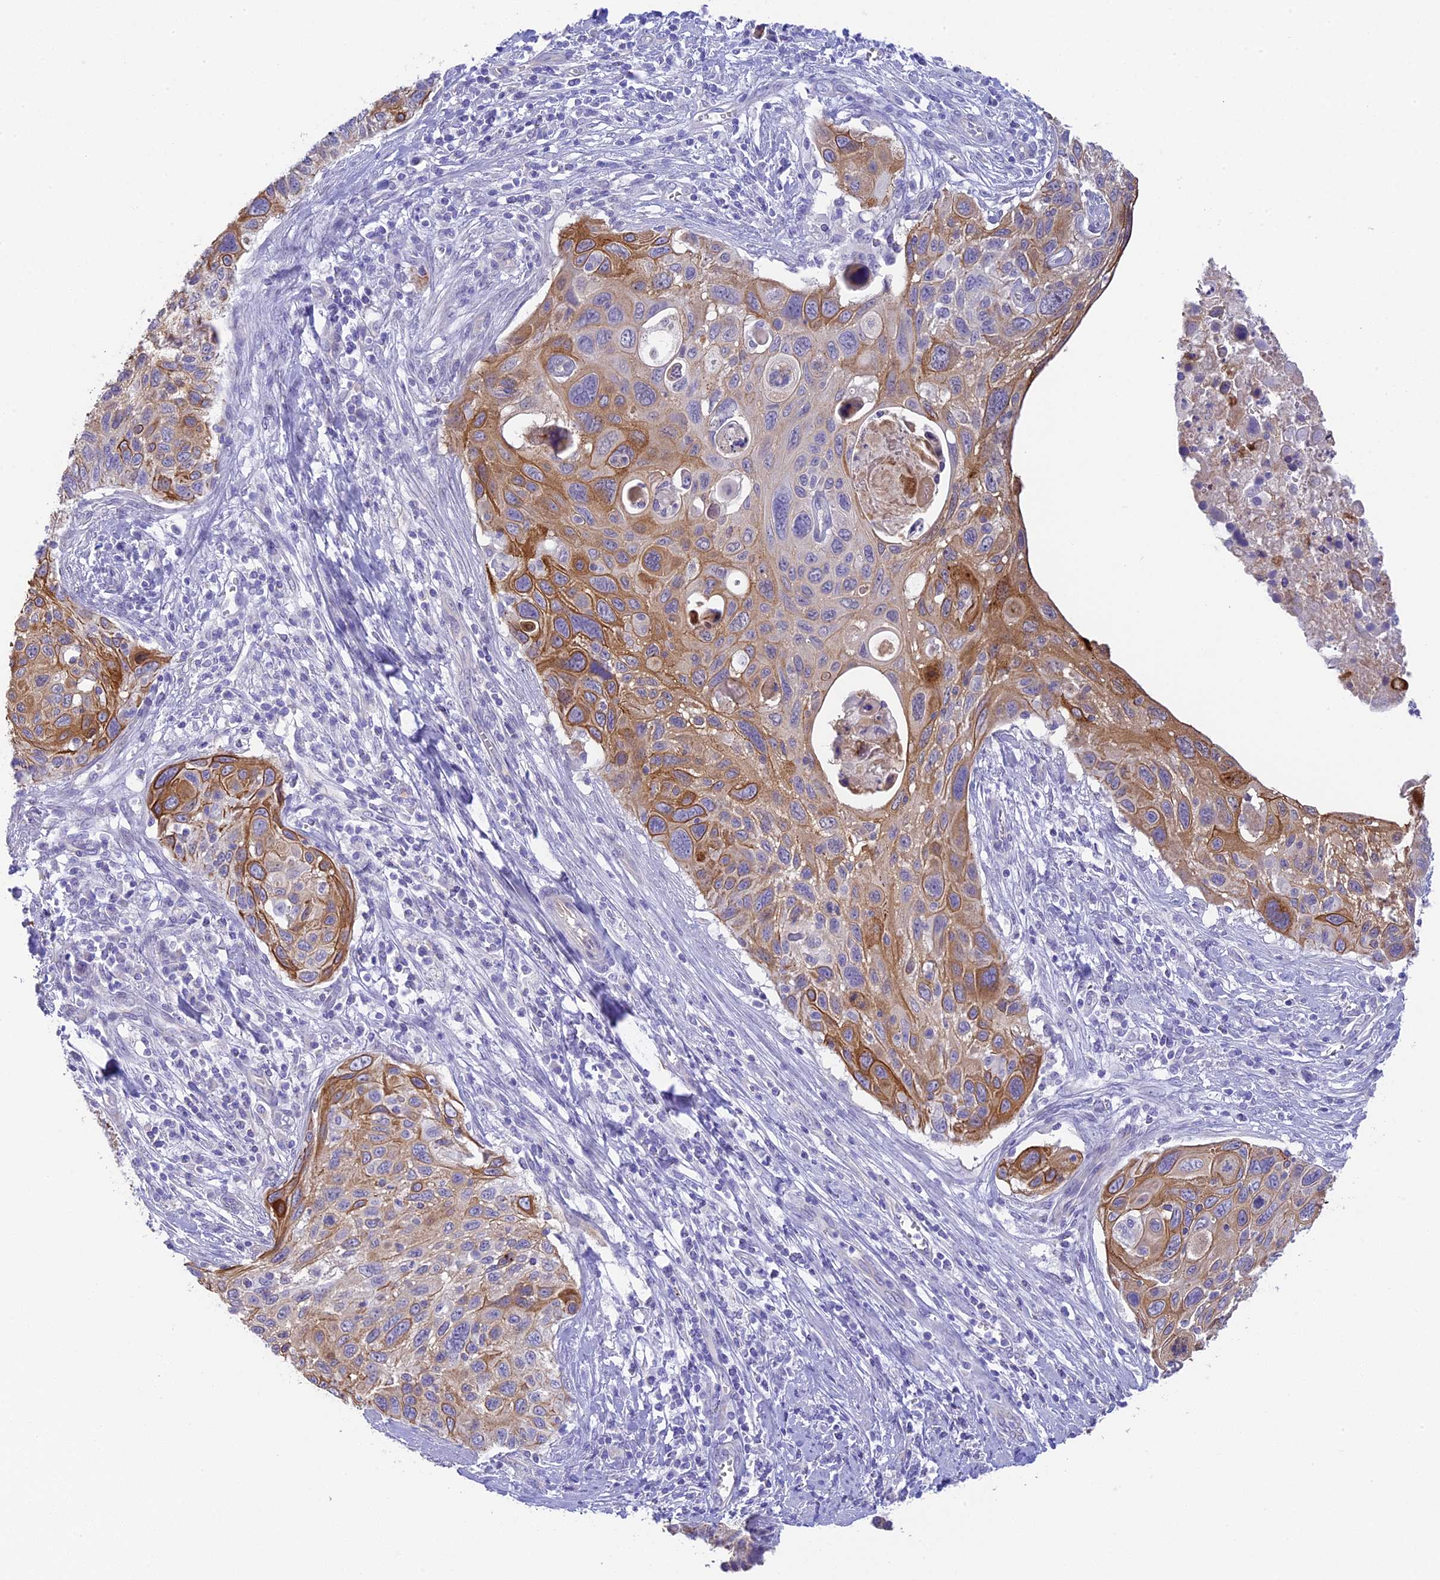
{"staining": {"intensity": "moderate", "quantity": ">75%", "location": "cytoplasmic/membranous"}, "tissue": "cervical cancer", "cell_type": "Tumor cells", "image_type": "cancer", "snomed": [{"axis": "morphology", "description": "Squamous cell carcinoma, NOS"}, {"axis": "topography", "description": "Cervix"}], "caption": "A brown stain shows moderate cytoplasmic/membranous positivity of a protein in cervical squamous cell carcinoma tumor cells. (brown staining indicates protein expression, while blue staining denotes nuclei).", "gene": "TACSTD2", "patient": {"sex": "female", "age": 70}}